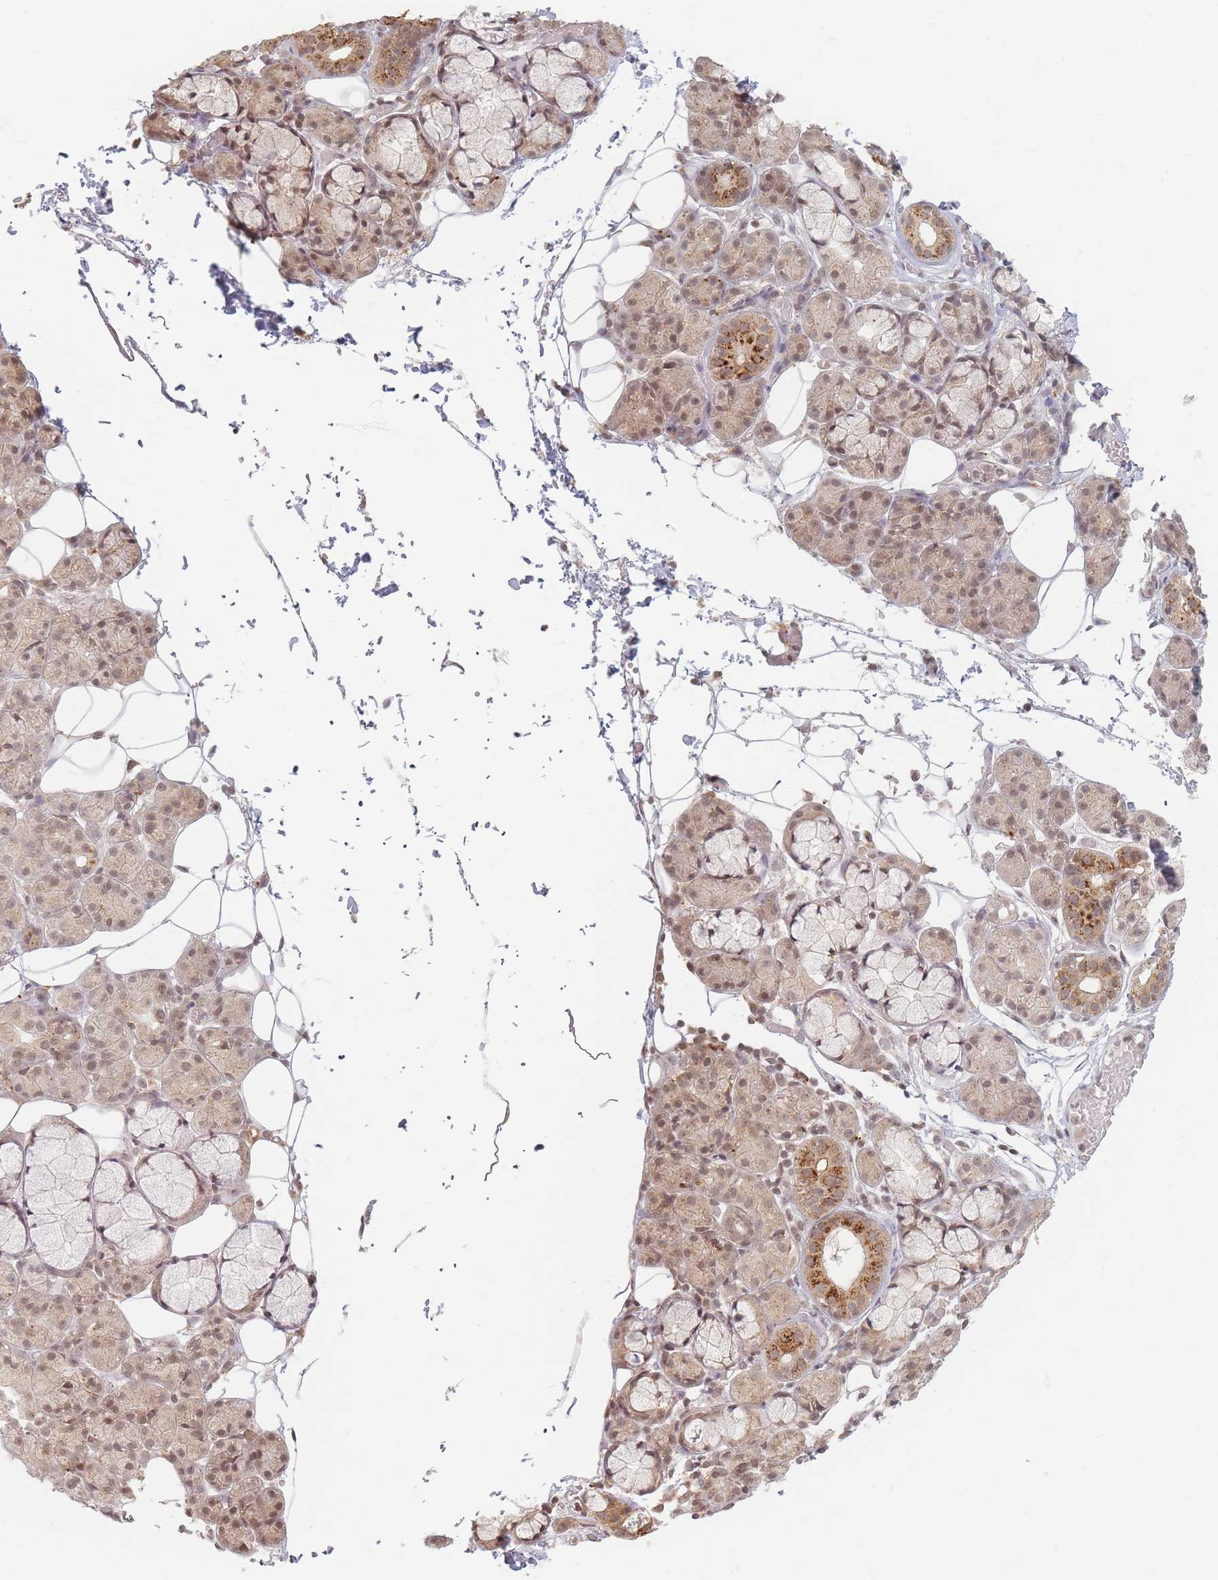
{"staining": {"intensity": "moderate", "quantity": ">75%", "location": "cytoplasmic/membranous,nuclear"}, "tissue": "salivary gland", "cell_type": "Glandular cells", "image_type": "normal", "snomed": [{"axis": "morphology", "description": "Normal tissue, NOS"}, {"axis": "topography", "description": "Salivary gland"}], "caption": "Immunohistochemistry (IHC) (DAB (3,3'-diaminobenzidine)) staining of unremarkable salivary gland shows moderate cytoplasmic/membranous,nuclear protein positivity in approximately >75% of glandular cells.", "gene": "SPATA45", "patient": {"sex": "male", "age": 63}}